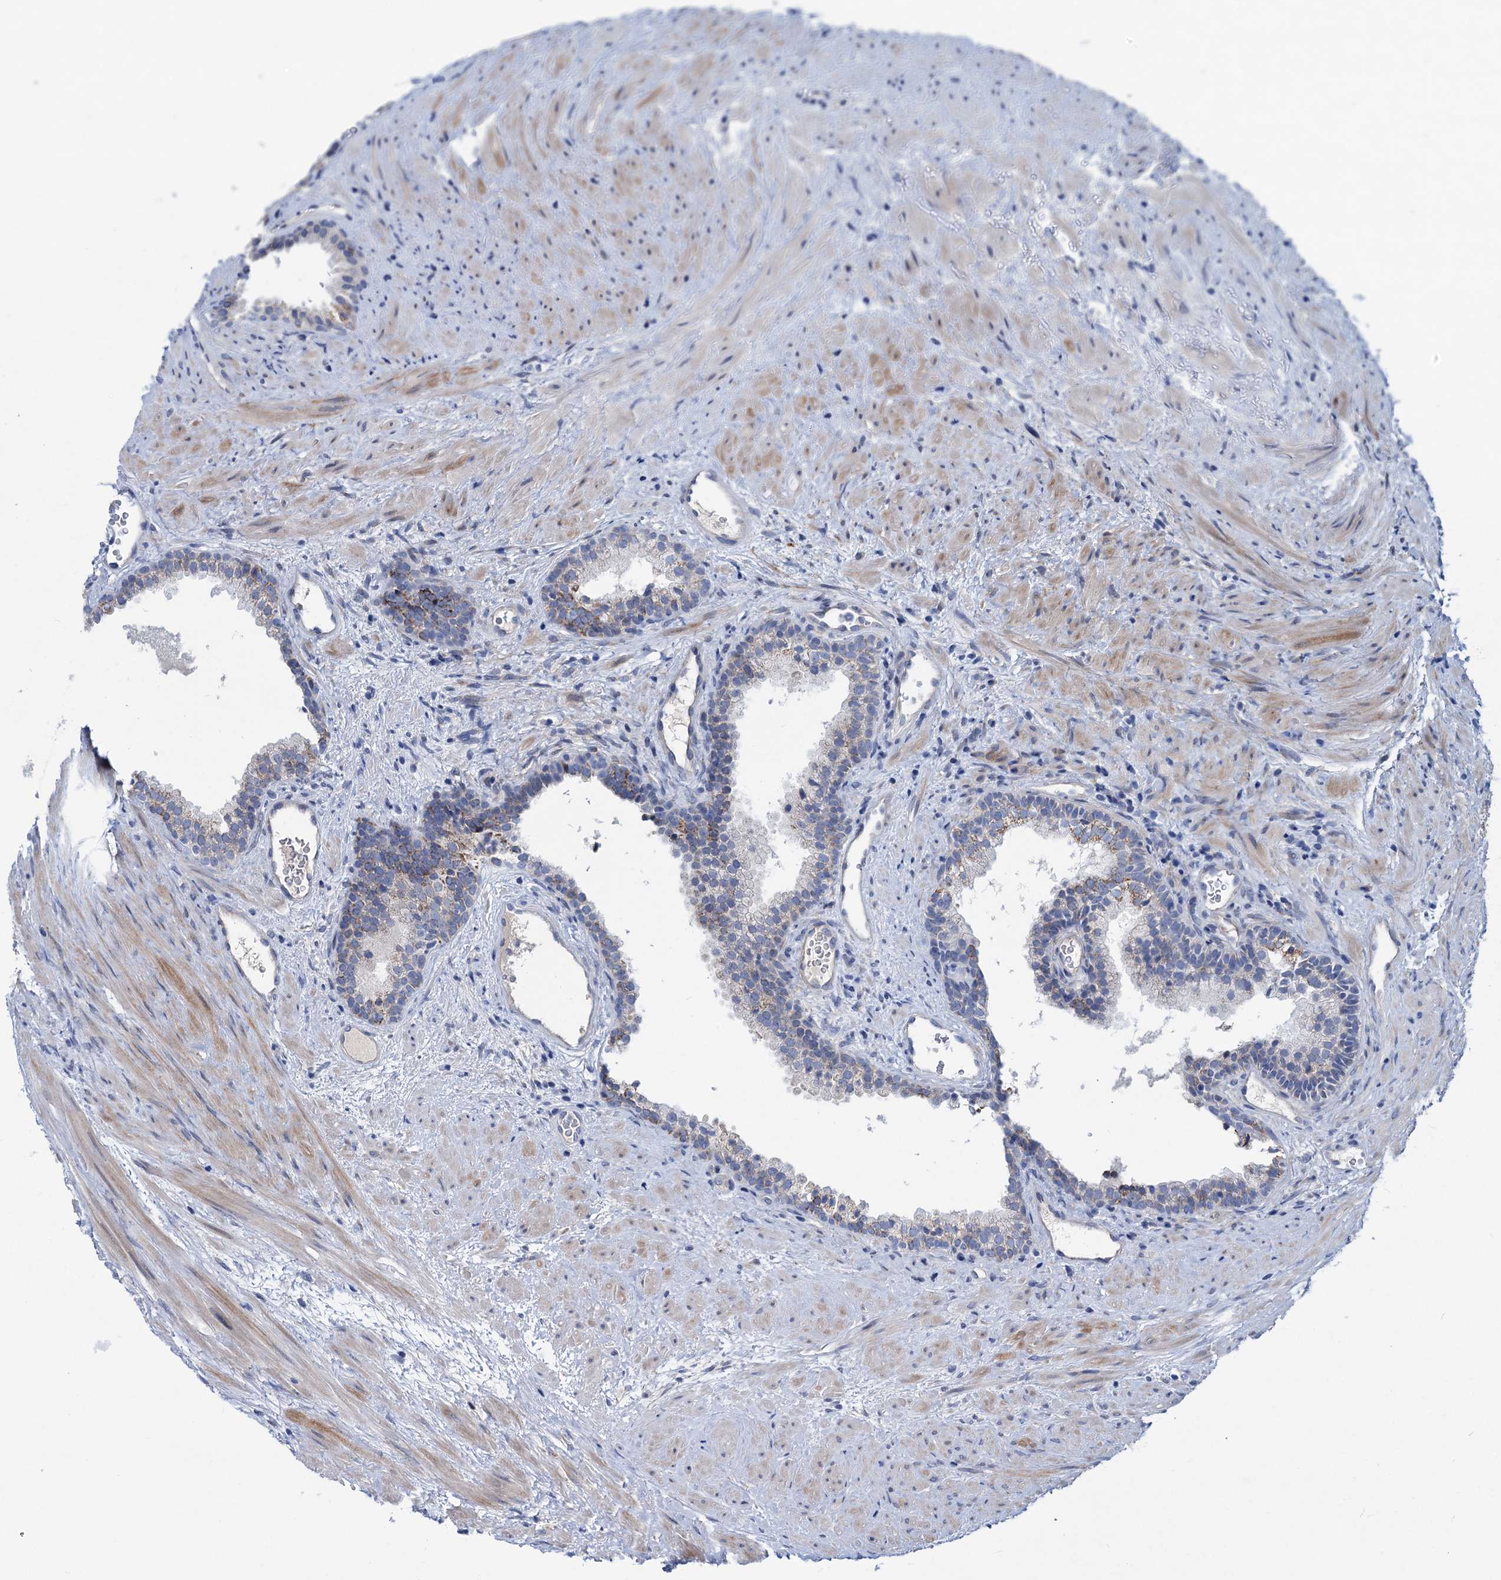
{"staining": {"intensity": "moderate", "quantity": "25%-75%", "location": "cytoplasmic/membranous"}, "tissue": "prostate", "cell_type": "Glandular cells", "image_type": "normal", "snomed": [{"axis": "morphology", "description": "Normal tissue, NOS"}, {"axis": "topography", "description": "Prostate"}], "caption": "Immunohistochemical staining of benign prostate displays 25%-75% levels of moderate cytoplasmic/membranous protein expression in approximately 25%-75% of glandular cells.", "gene": "CHDH", "patient": {"sex": "male", "age": 76}}